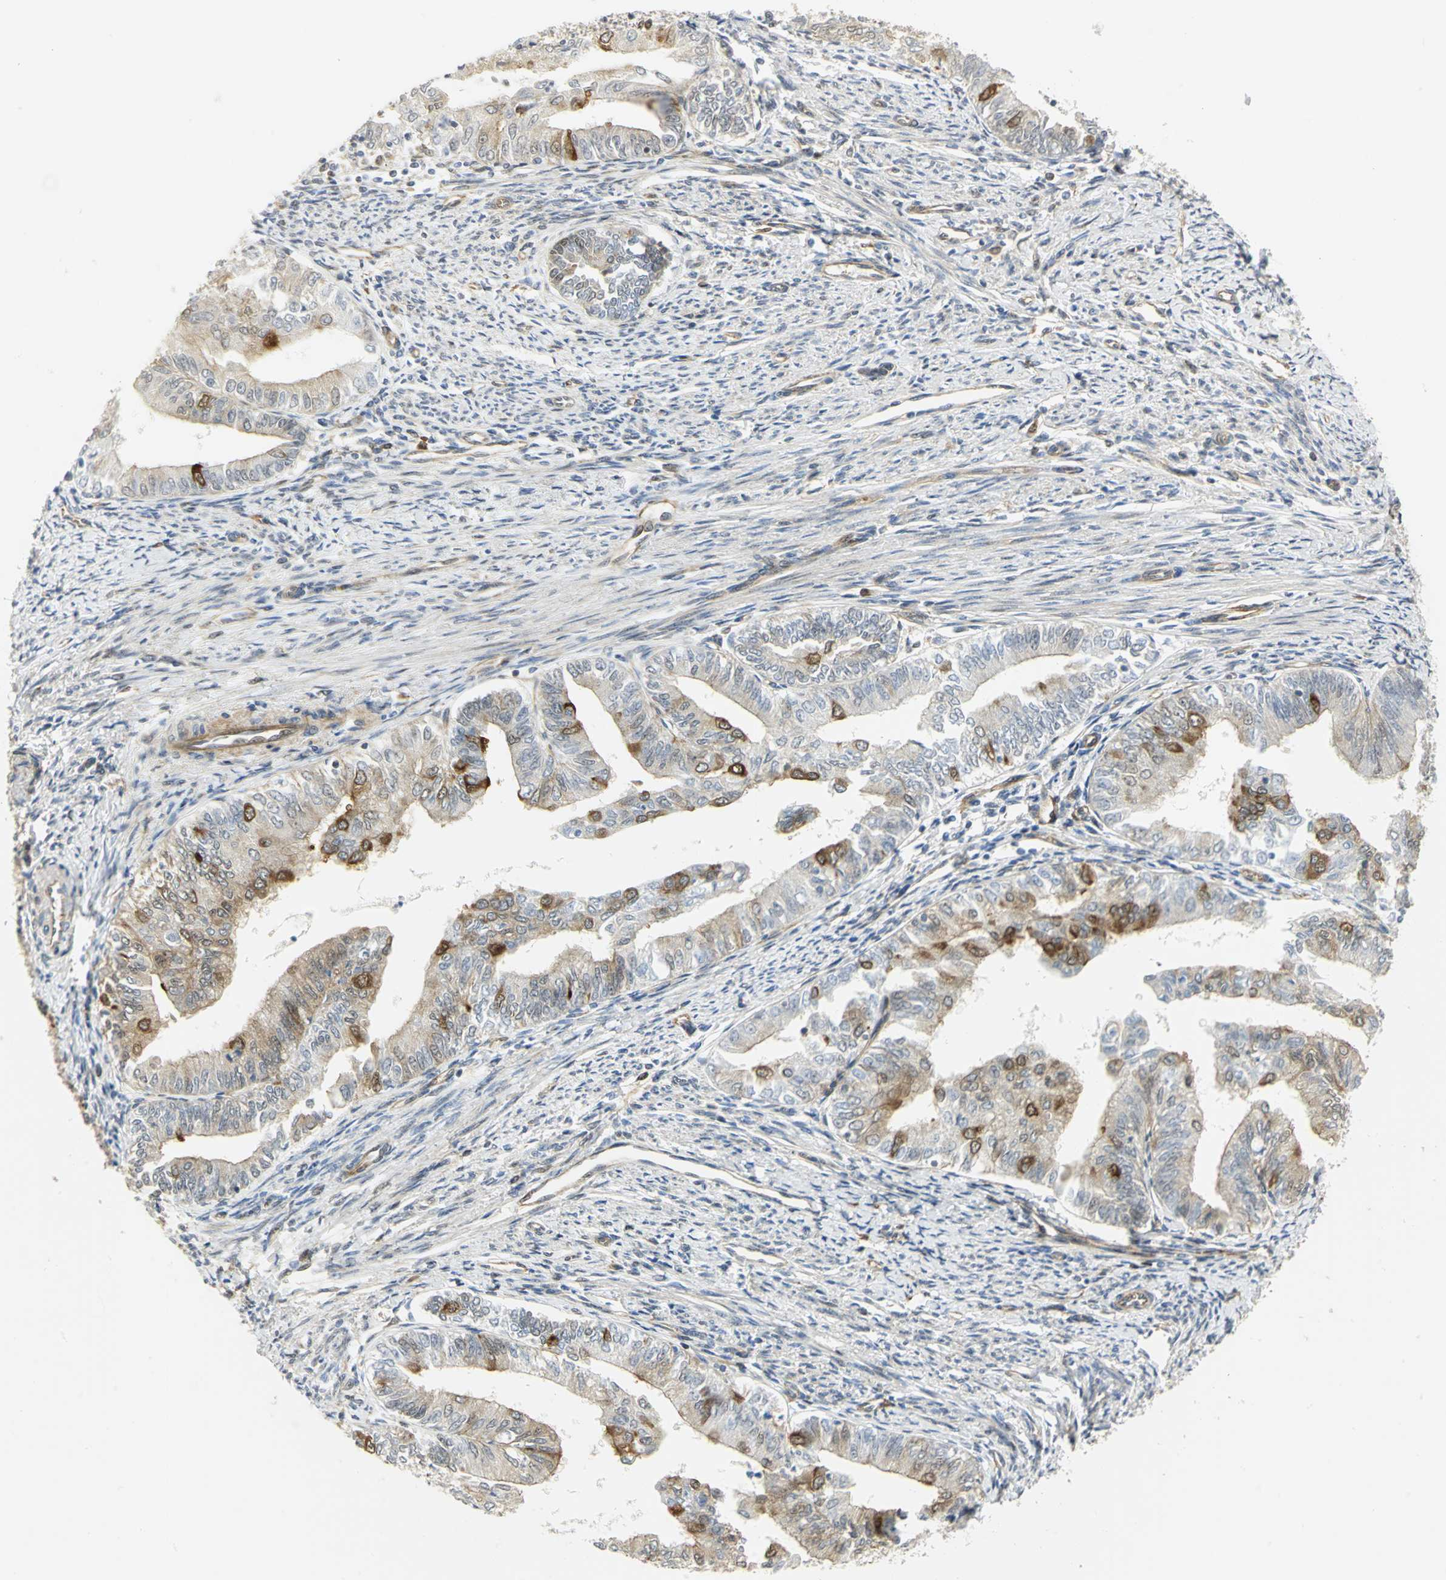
{"staining": {"intensity": "moderate", "quantity": "<25%", "location": "cytoplasmic/membranous"}, "tissue": "endometrial cancer", "cell_type": "Tumor cells", "image_type": "cancer", "snomed": [{"axis": "morphology", "description": "Adenocarcinoma, NOS"}, {"axis": "topography", "description": "Endometrium"}], "caption": "The immunohistochemical stain shows moderate cytoplasmic/membranous expression in tumor cells of endometrial cancer tissue.", "gene": "EEA1", "patient": {"sex": "female", "age": 66}}